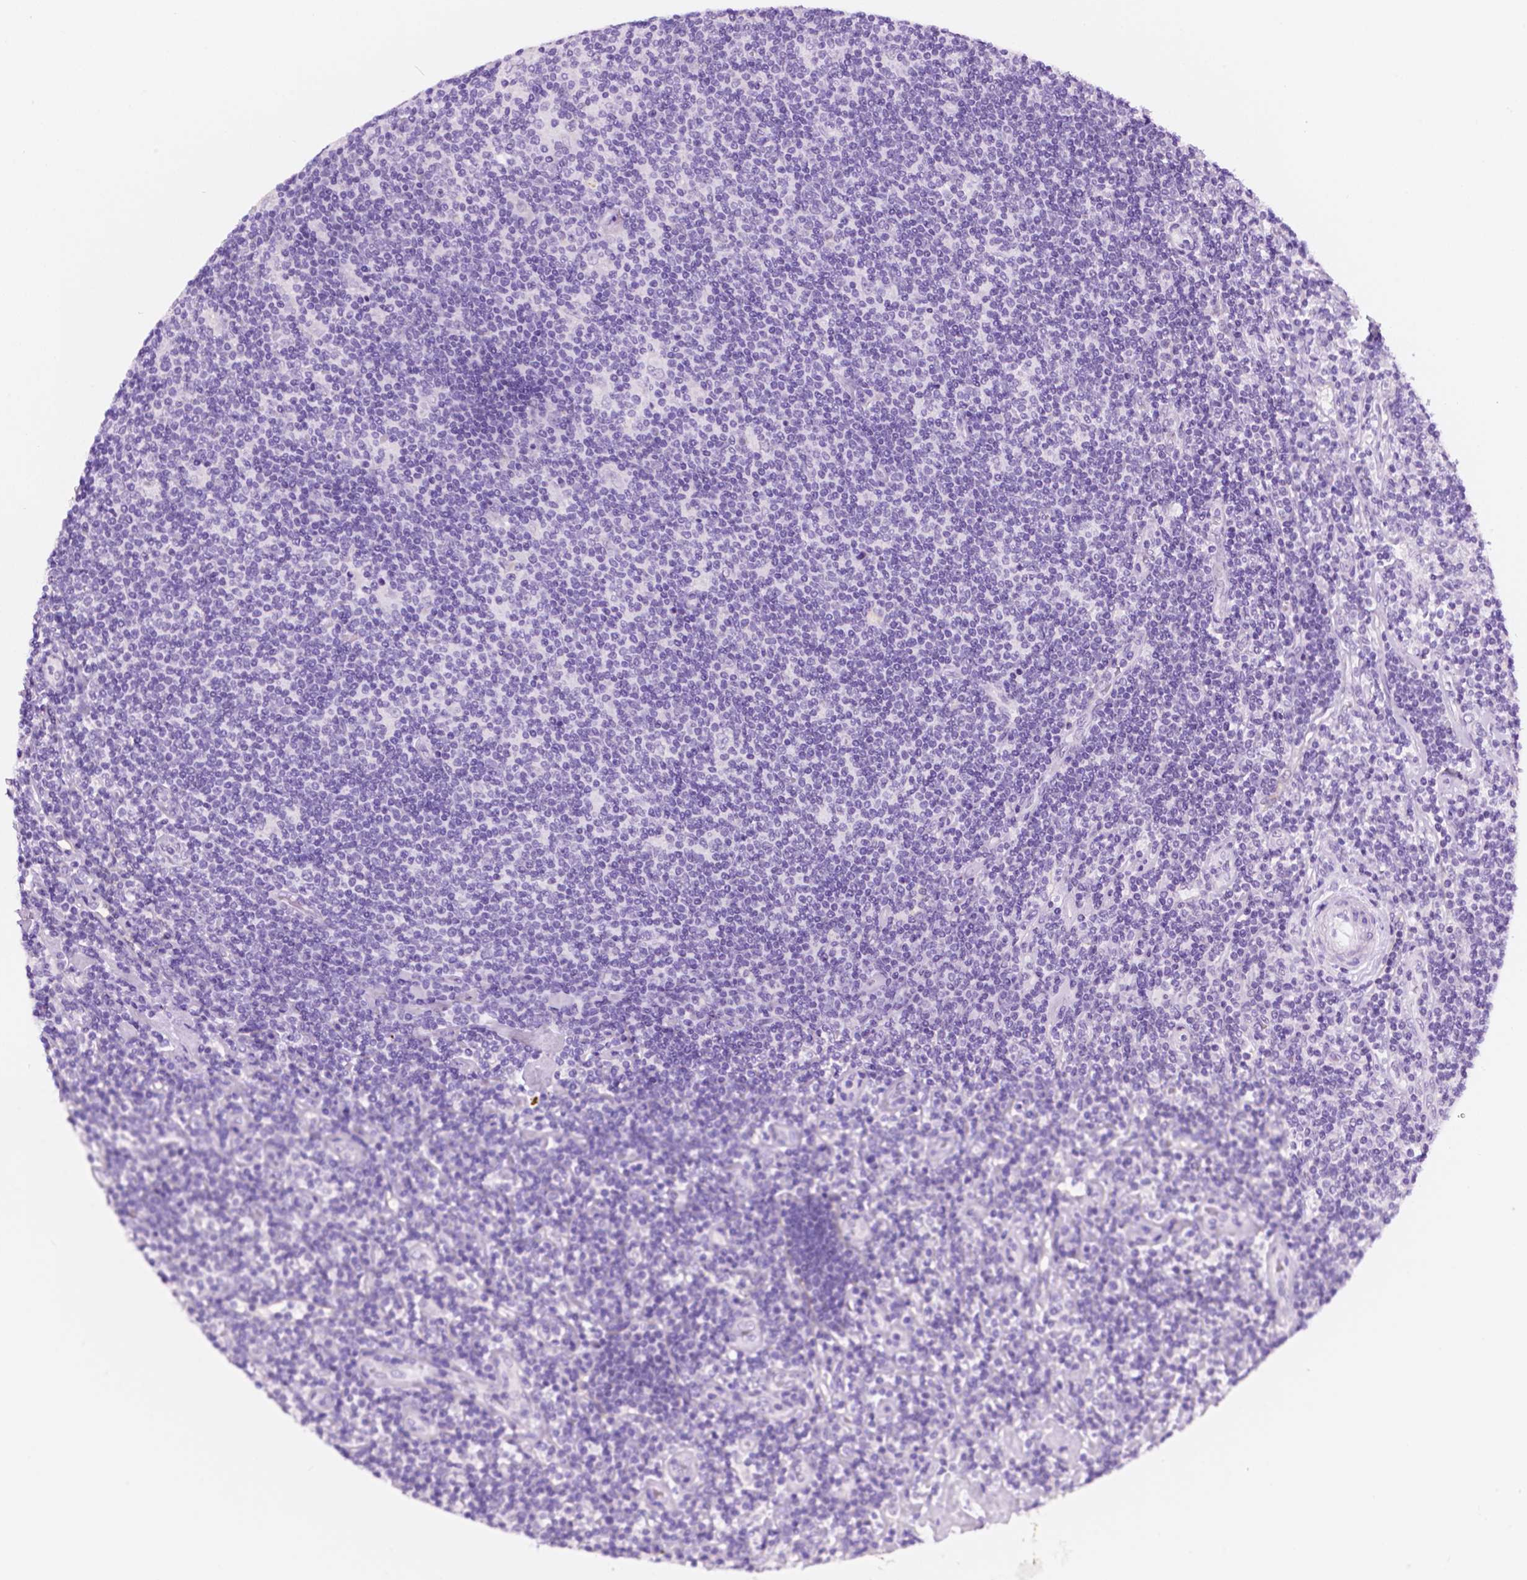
{"staining": {"intensity": "negative", "quantity": "none", "location": "none"}, "tissue": "lymphoma", "cell_type": "Tumor cells", "image_type": "cancer", "snomed": [{"axis": "morphology", "description": "Hodgkin's disease, NOS"}, {"axis": "topography", "description": "Lymph node"}], "caption": "Hodgkin's disease was stained to show a protein in brown. There is no significant staining in tumor cells. (DAB (3,3'-diaminobenzidine) IHC visualized using brightfield microscopy, high magnification).", "gene": "PPL", "patient": {"sex": "male", "age": 40}}